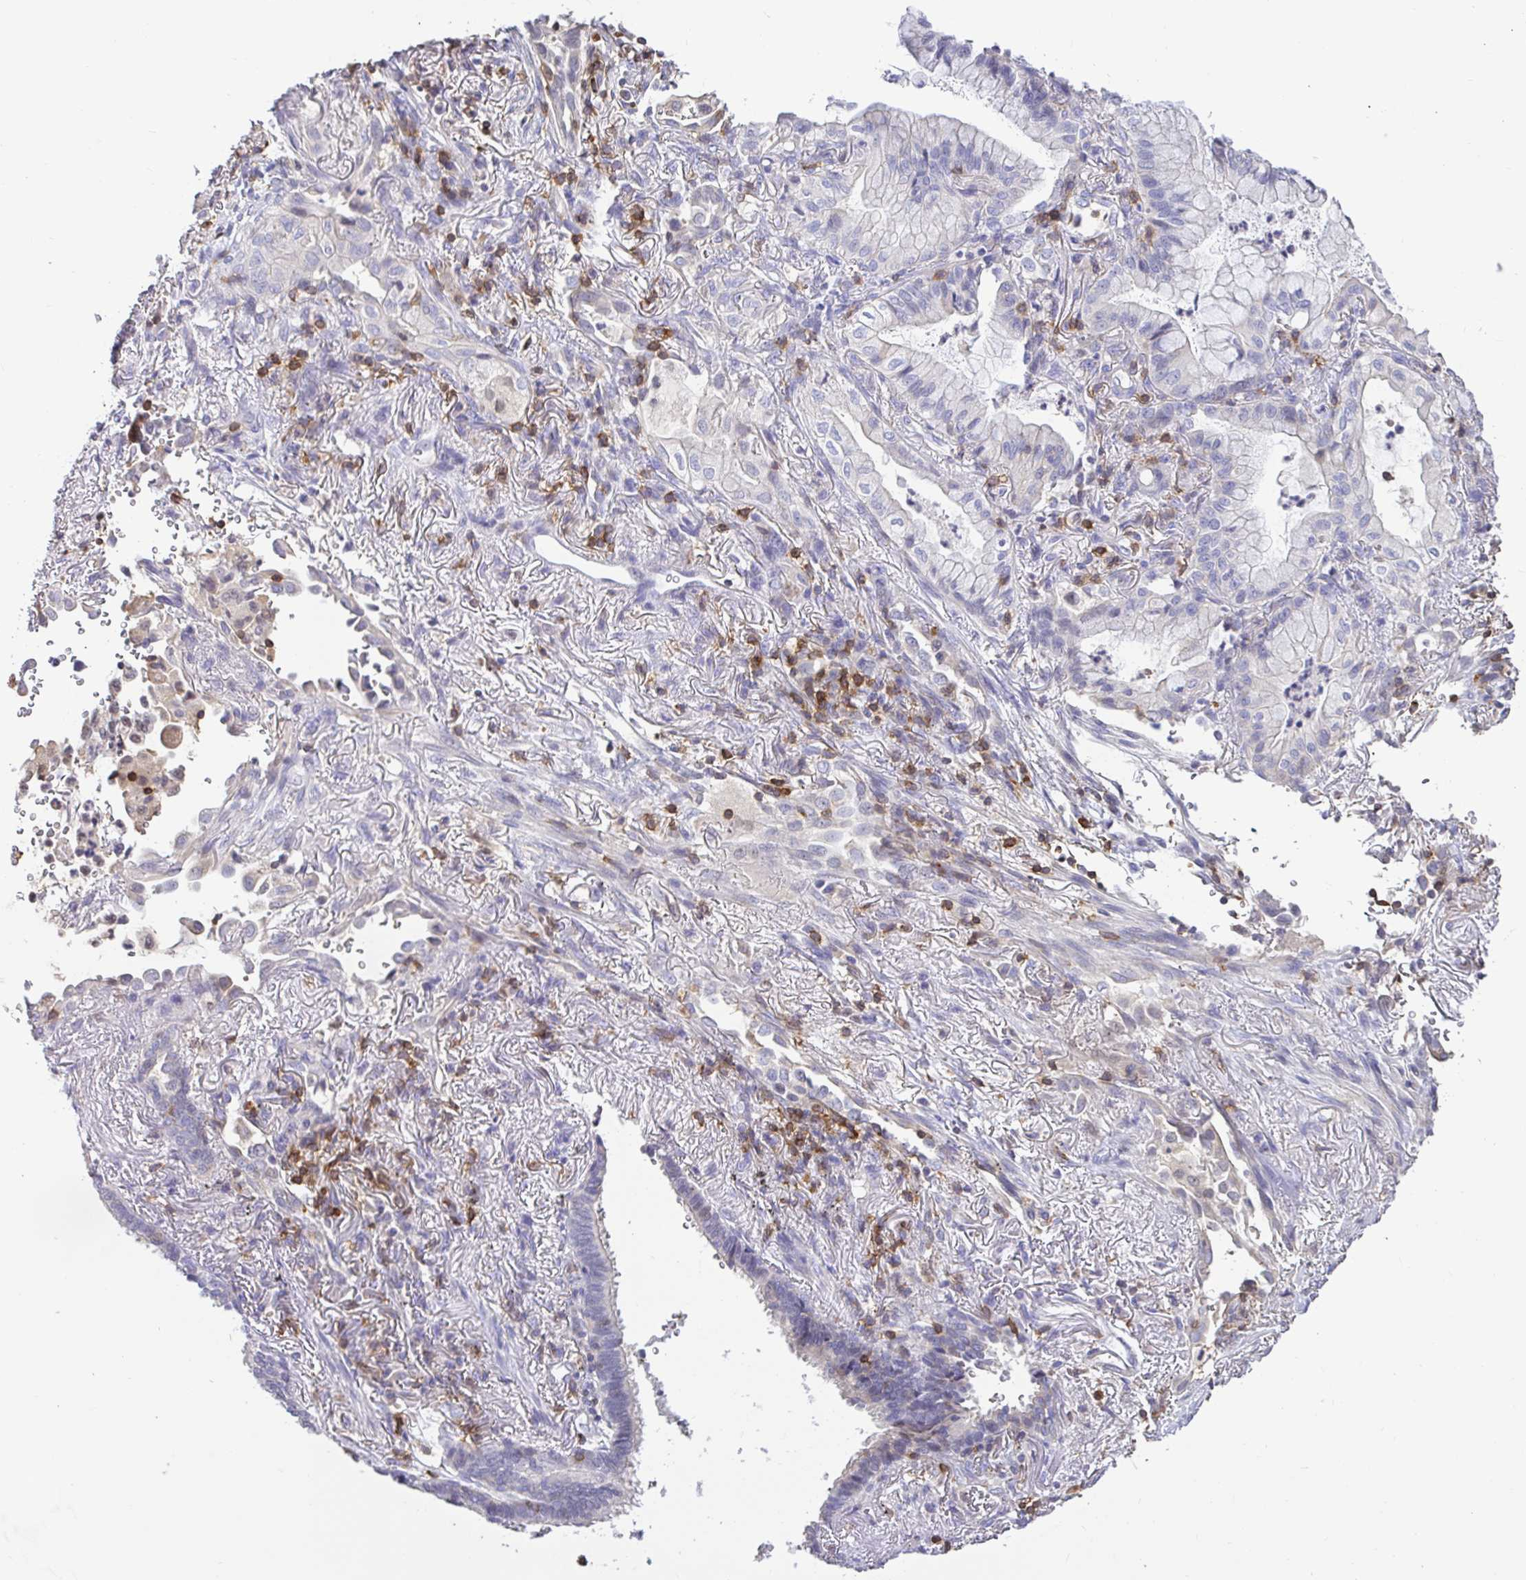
{"staining": {"intensity": "negative", "quantity": "none", "location": "none"}, "tissue": "lung cancer", "cell_type": "Tumor cells", "image_type": "cancer", "snomed": [{"axis": "morphology", "description": "Adenocarcinoma, NOS"}, {"axis": "topography", "description": "Lung"}], "caption": "Tumor cells show no significant expression in lung cancer (adenocarcinoma).", "gene": "SKAP1", "patient": {"sex": "male", "age": 77}}